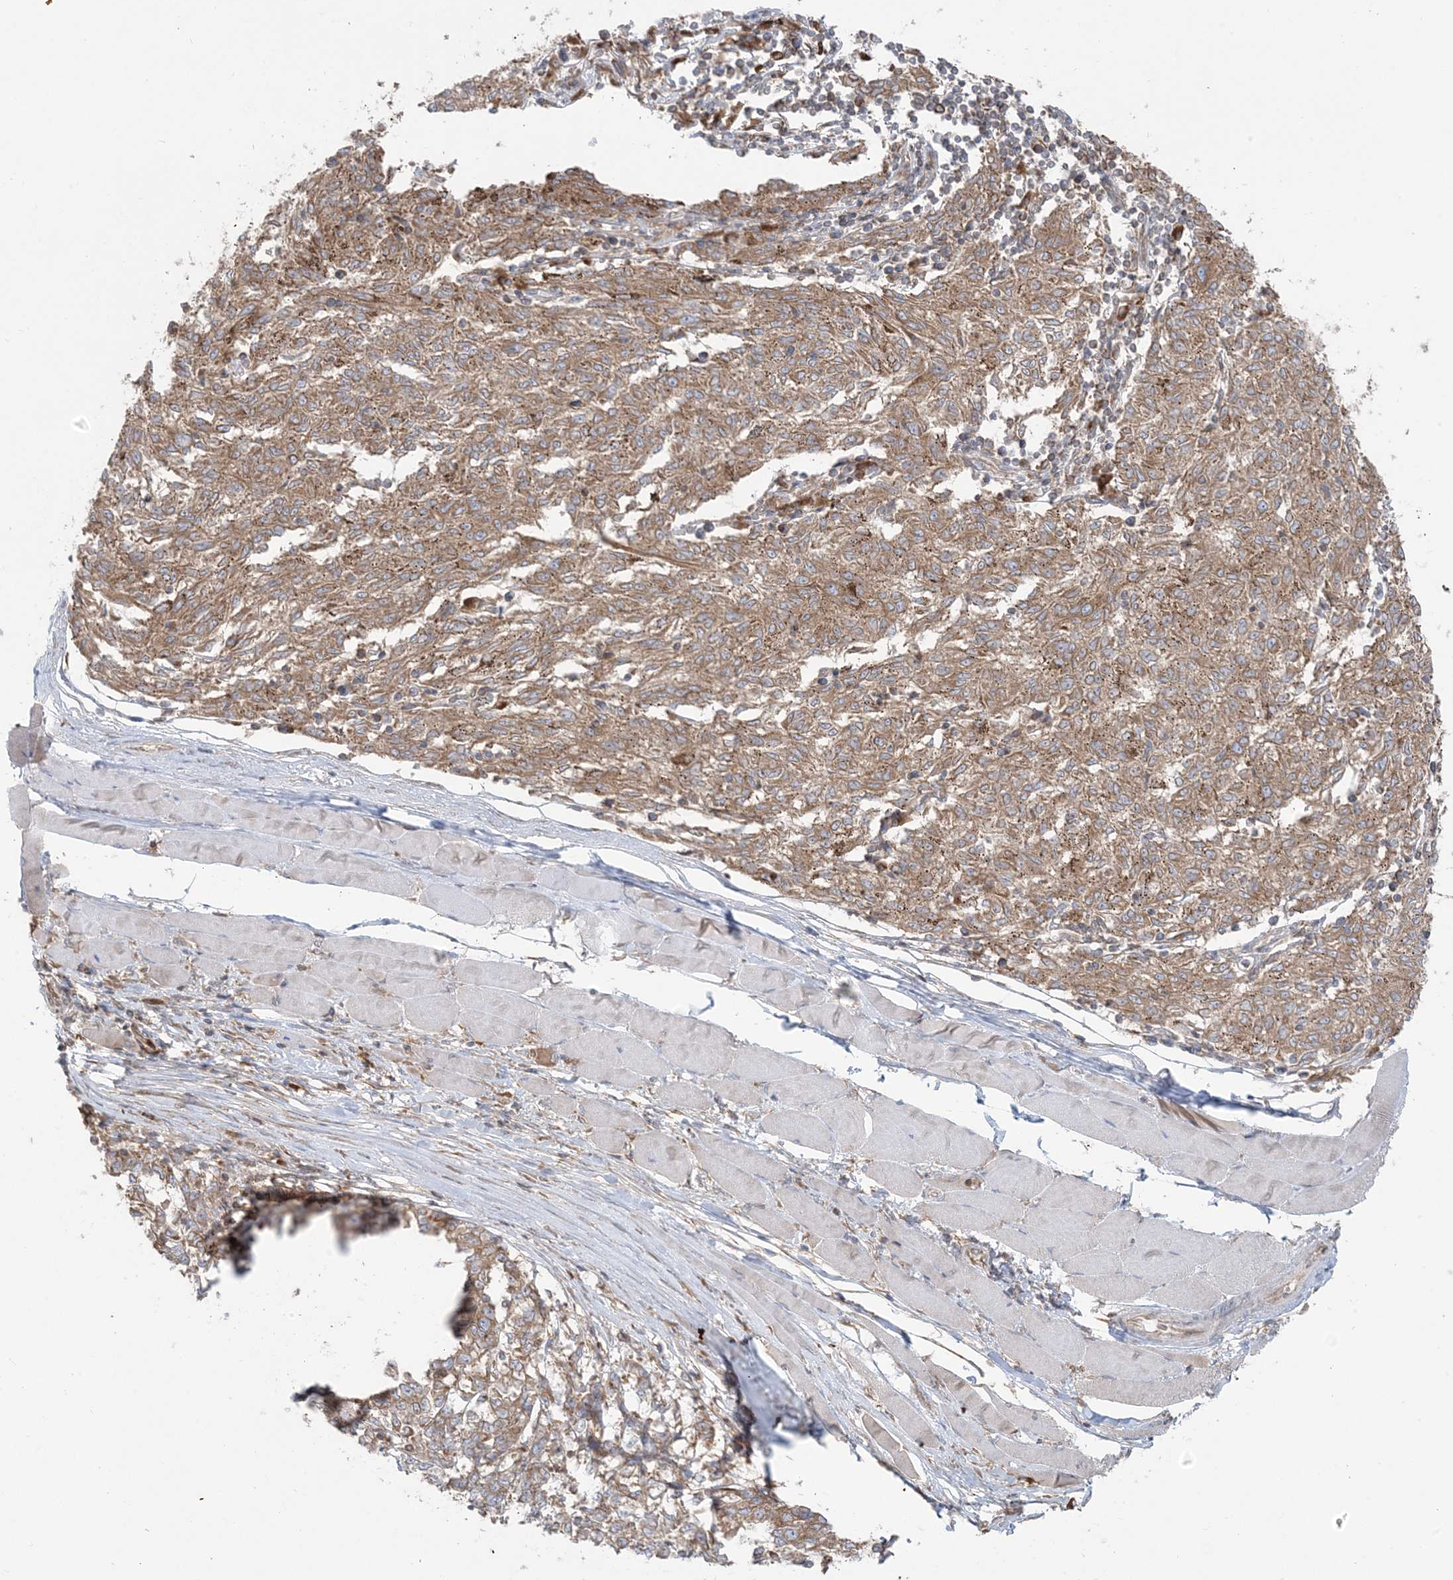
{"staining": {"intensity": "moderate", "quantity": ">75%", "location": "cytoplasmic/membranous"}, "tissue": "melanoma", "cell_type": "Tumor cells", "image_type": "cancer", "snomed": [{"axis": "morphology", "description": "Malignant melanoma, NOS"}, {"axis": "topography", "description": "Skin"}], "caption": "Tumor cells reveal medium levels of moderate cytoplasmic/membranous expression in approximately >75% of cells in human melanoma. (Stains: DAB in brown, nuclei in blue, Microscopy: brightfield microscopy at high magnification).", "gene": "UBXN4", "patient": {"sex": "female", "age": 72}}